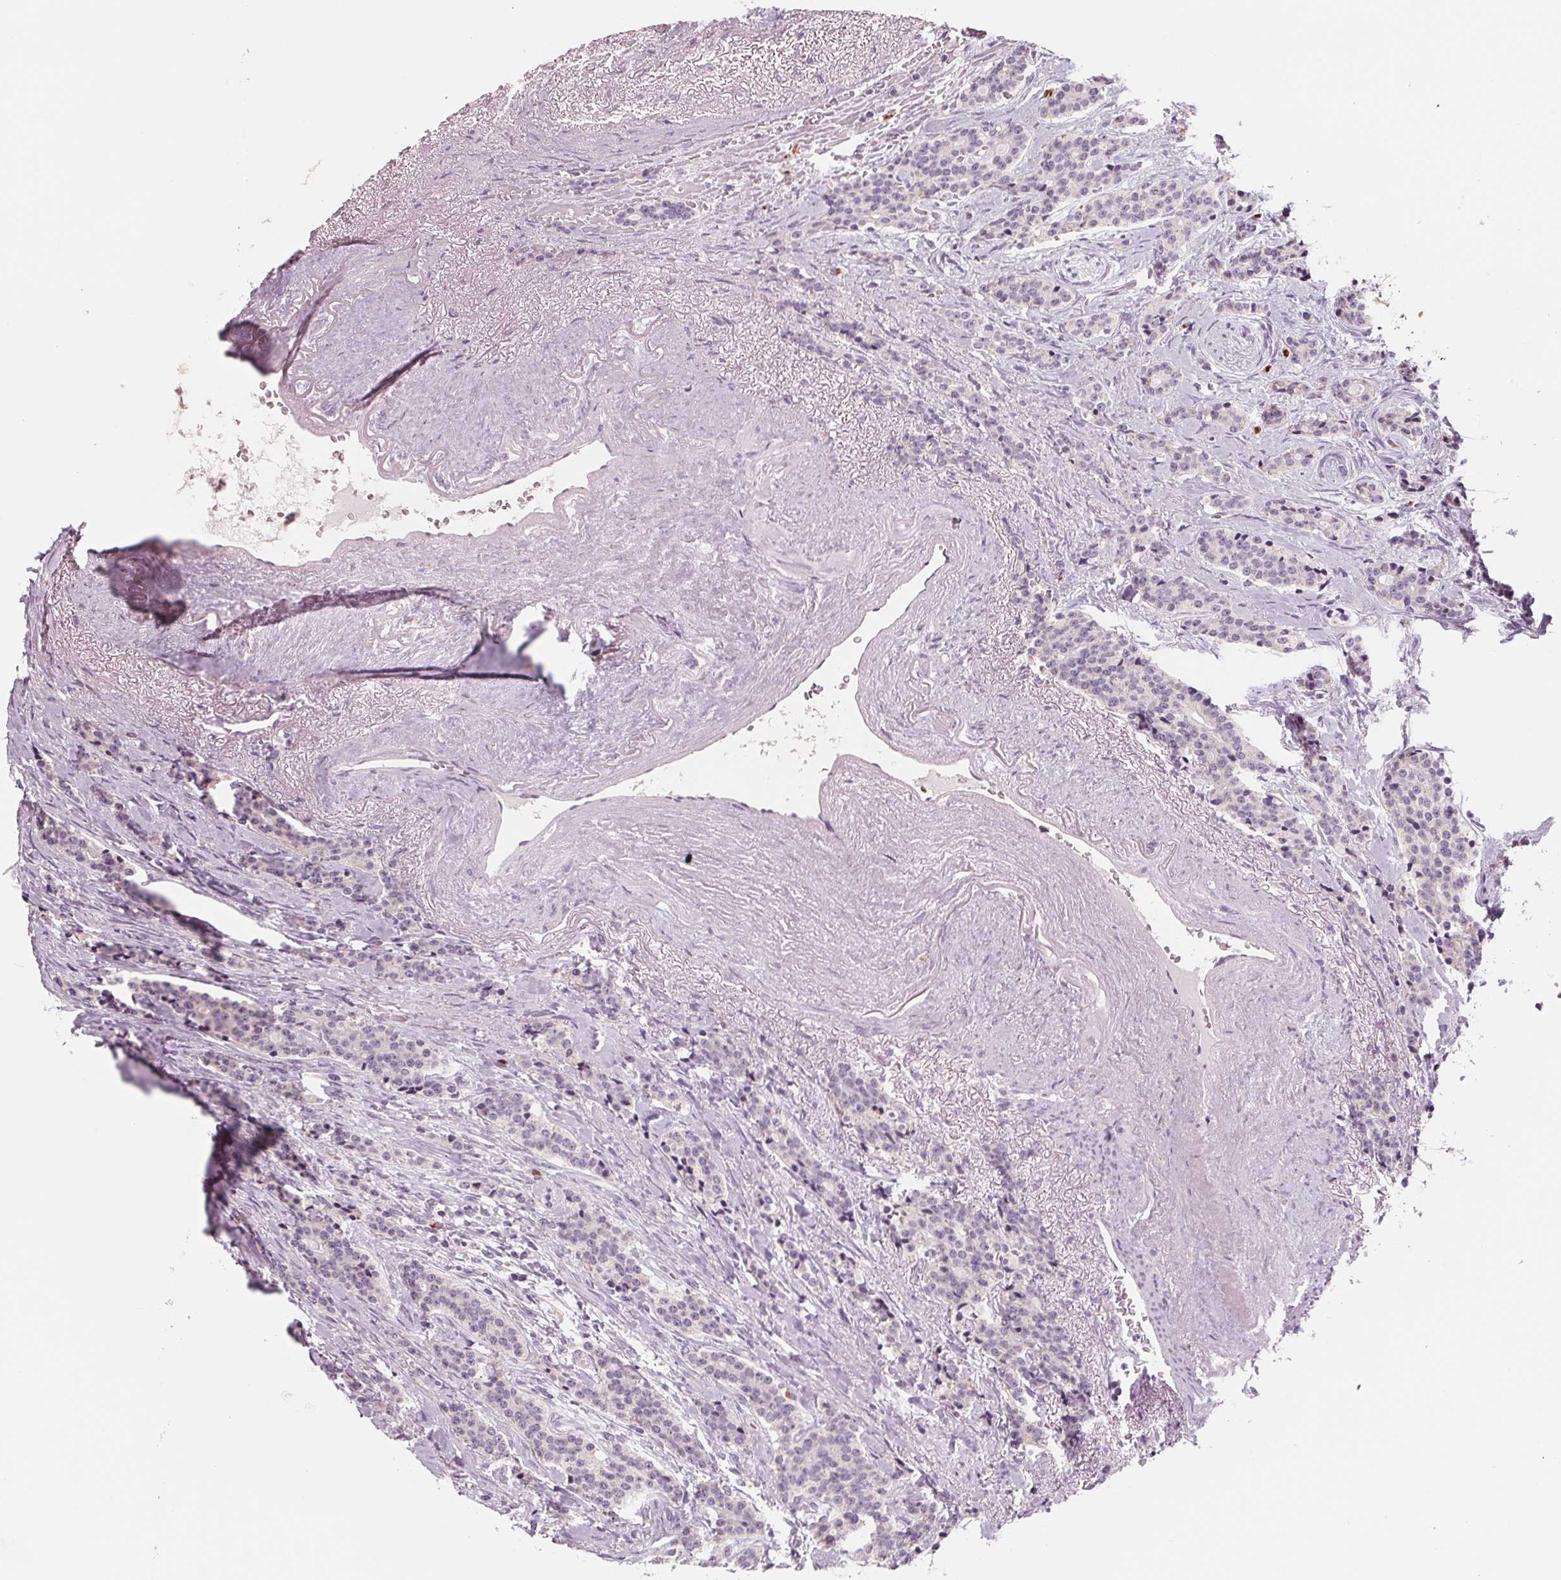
{"staining": {"intensity": "negative", "quantity": "none", "location": "none"}, "tissue": "carcinoid", "cell_type": "Tumor cells", "image_type": "cancer", "snomed": [{"axis": "morphology", "description": "Carcinoid, malignant, NOS"}, {"axis": "topography", "description": "Small intestine"}], "caption": "This is an immunohistochemistry (IHC) histopathology image of human carcinoid (malignant). There is no staining in tumor cells.", "gene": "IL9R", "patient": {"sex": "female", "age": 73}}